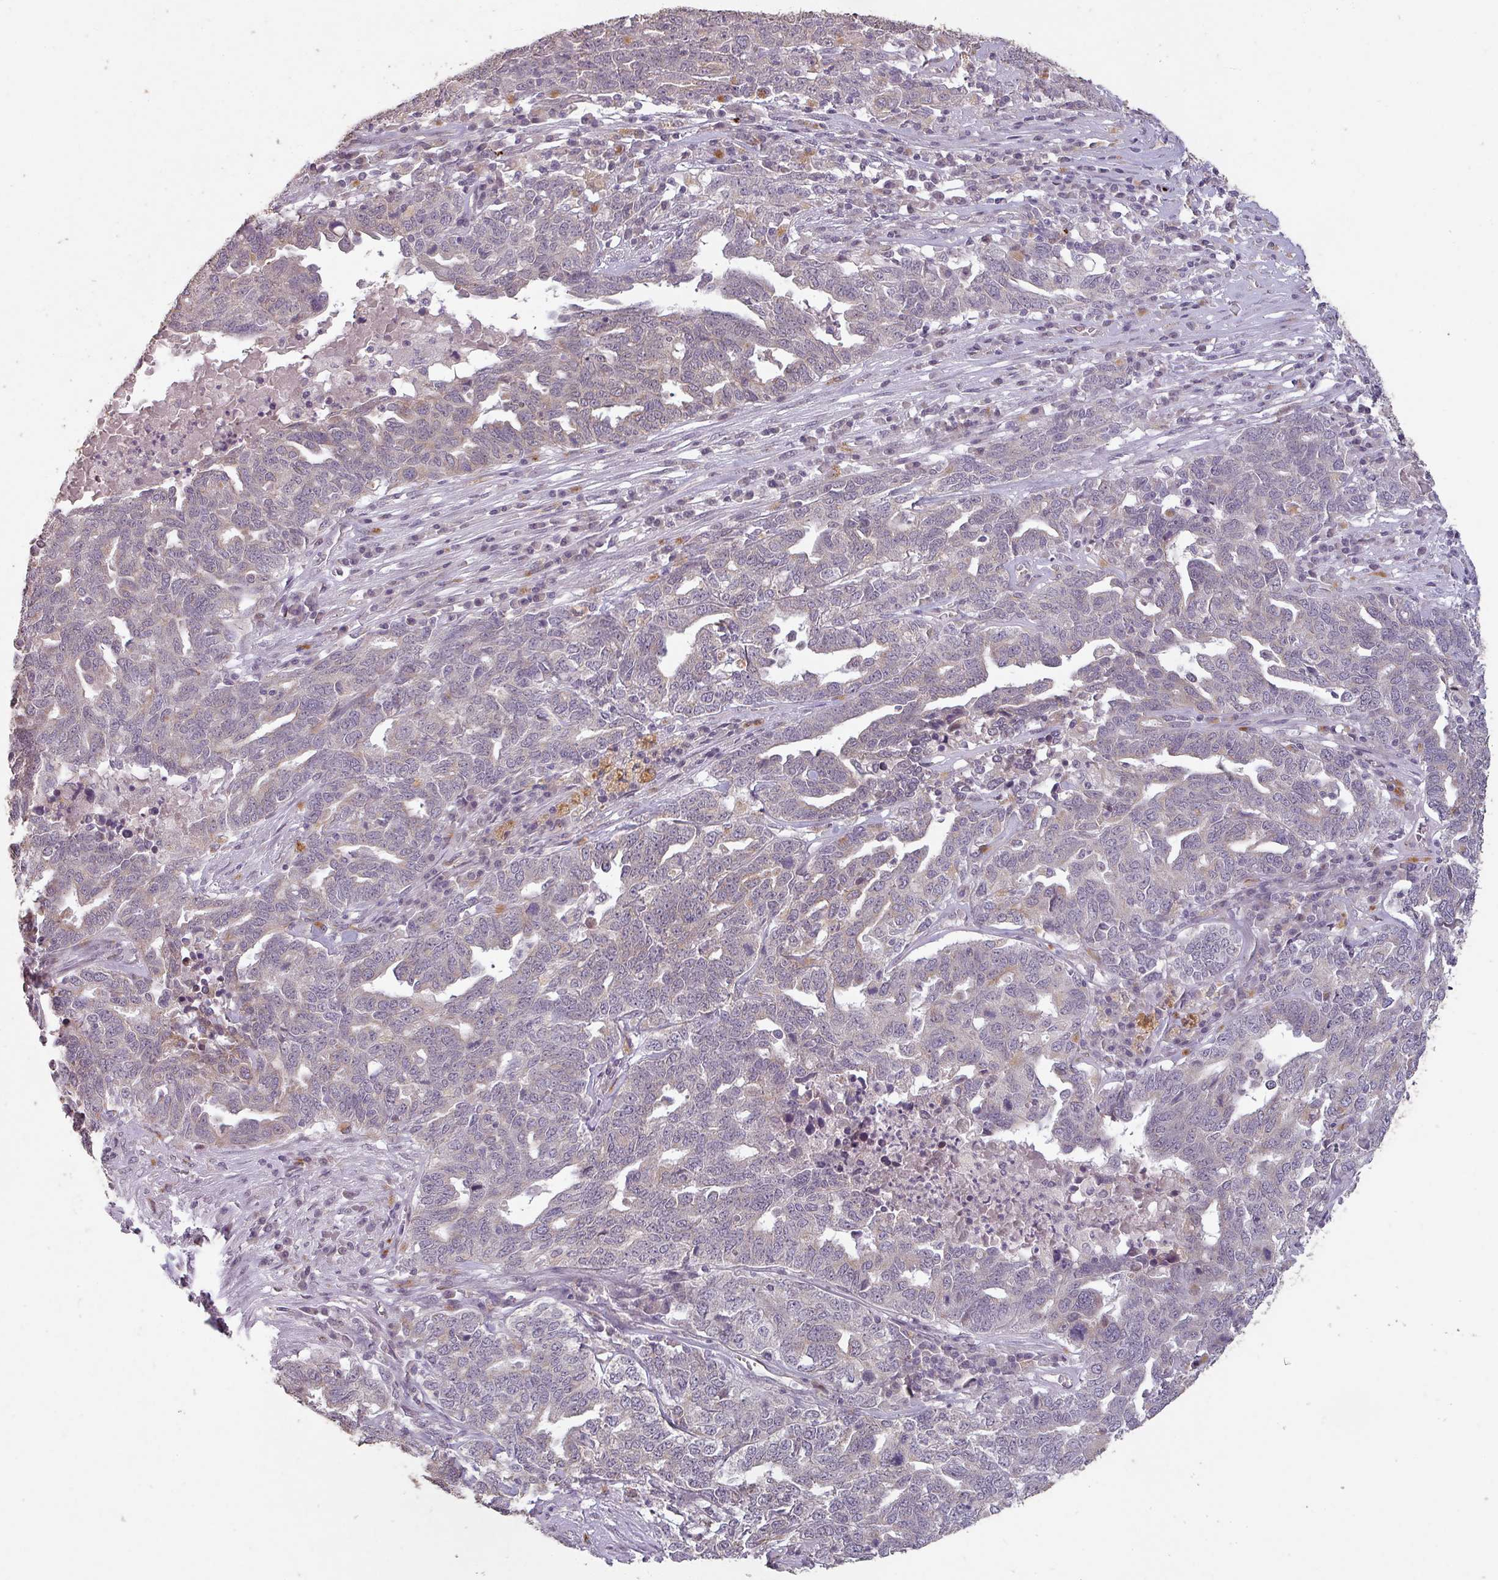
{"staining": {"intensity": "weak", "quantity": "<25%", "location": "cytoplasmic/membranous"}, "tissue": "ovarian cancer", "cell_type": "Tumor cells", "image_type": "cancer", "snomed": [{"axis": "morphology", "description": "Carcinoma, endometroid"}, {"axis": "topography", "description": "Ovary"}], "caption": "There is no significant expression in tumor cells of ovarian cancer.", "gene": "LYPLA1", "patient": {"sex": "female", "age": 62}}